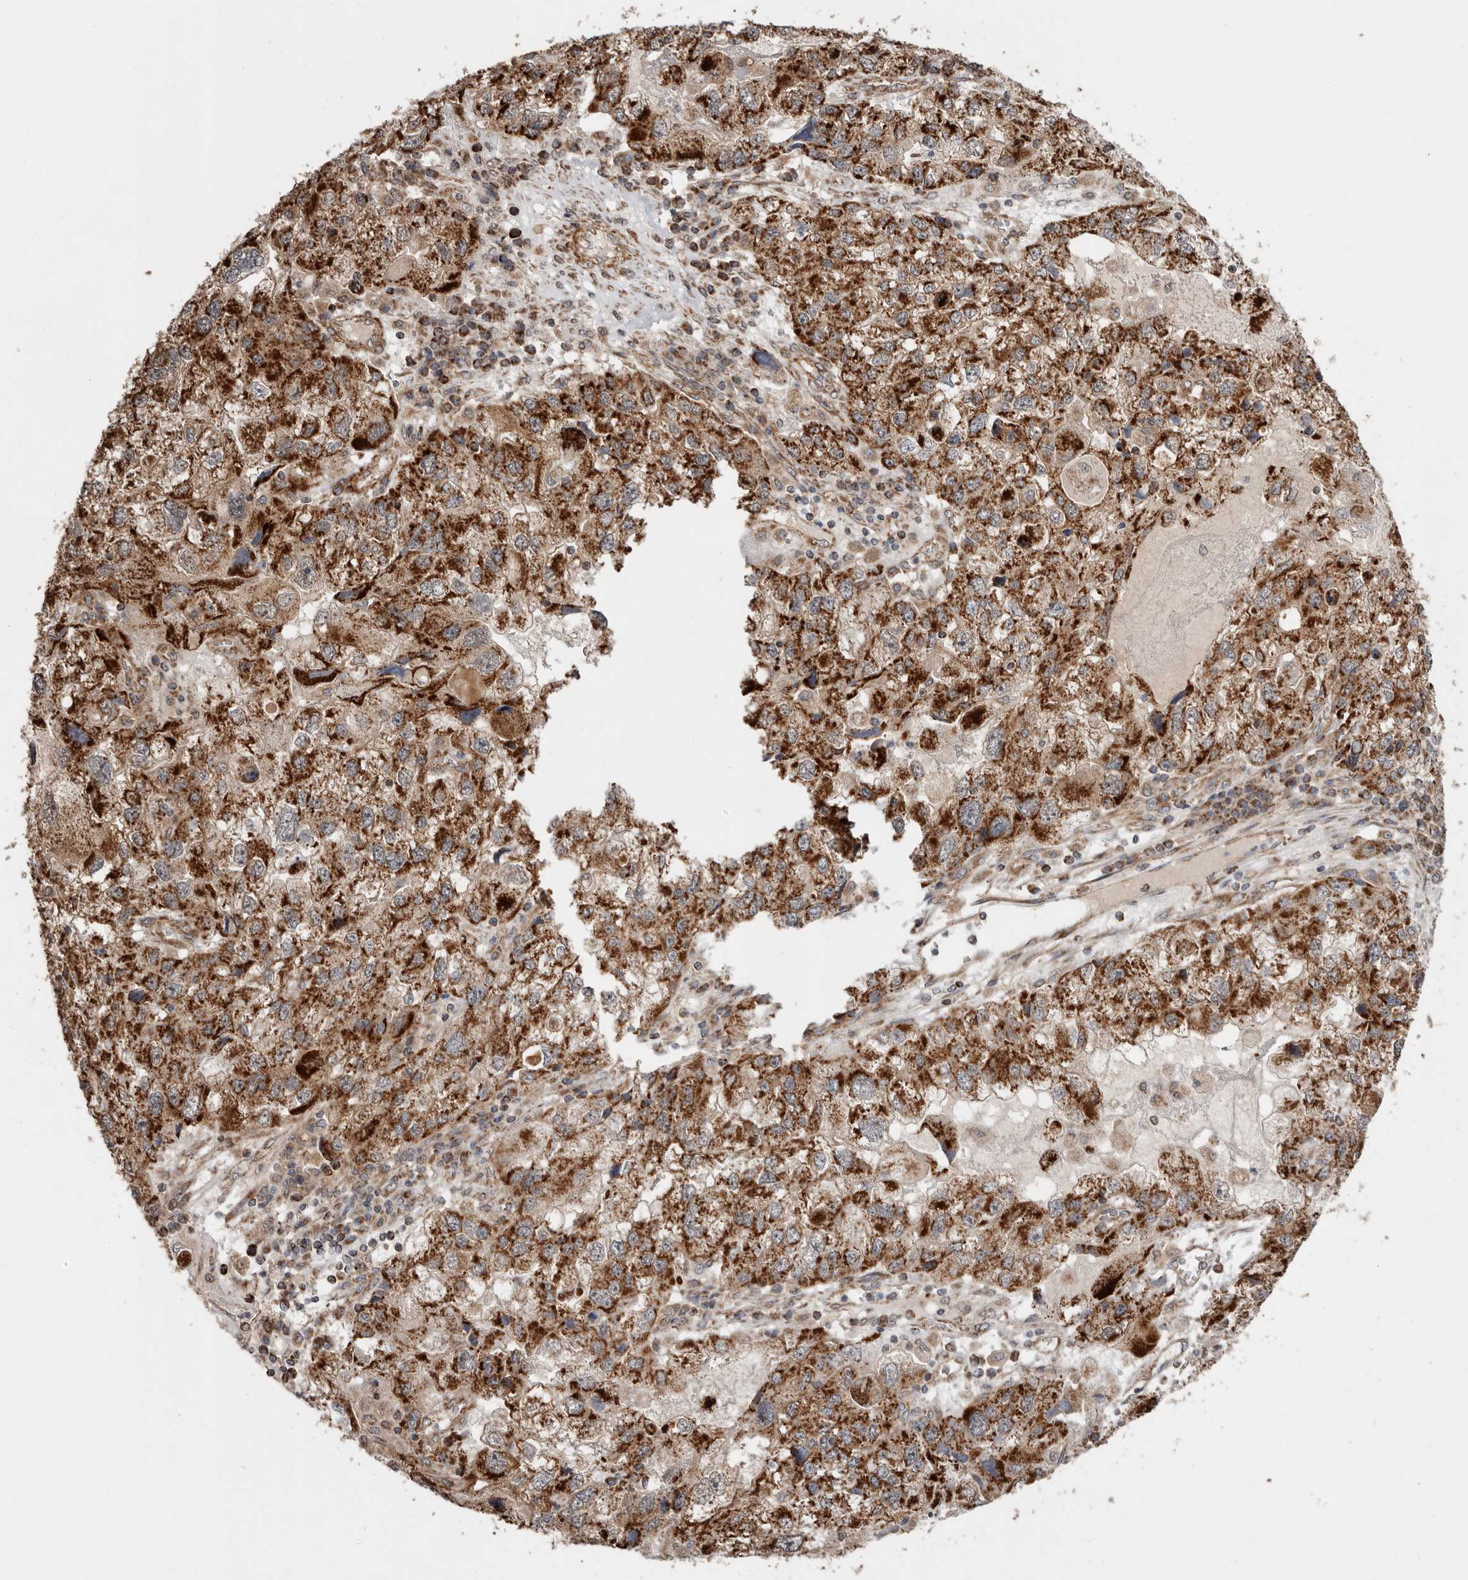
{"staining": {"intensity": "strong", "quantity": ">75%", "location": "cytoplasmic/membranous"}, "tissue": "endometrial cancer", "cell_type": "Tumor cells", "image_type": "cancer", "snomed": [{"axis": "morphology", "description": "Adenocarcinoma, NOS"}, {"axis": "topography", "description": "Endometrium"}], "caption": "Endometrial adenocarcinoma stained for a protein (brown) reveals strong cytoplasmic/membranous positive positivity in approximately >75% of tumor cells.", "gene": "PROKR1", "patient": {"sex": "female", "age": 49}}